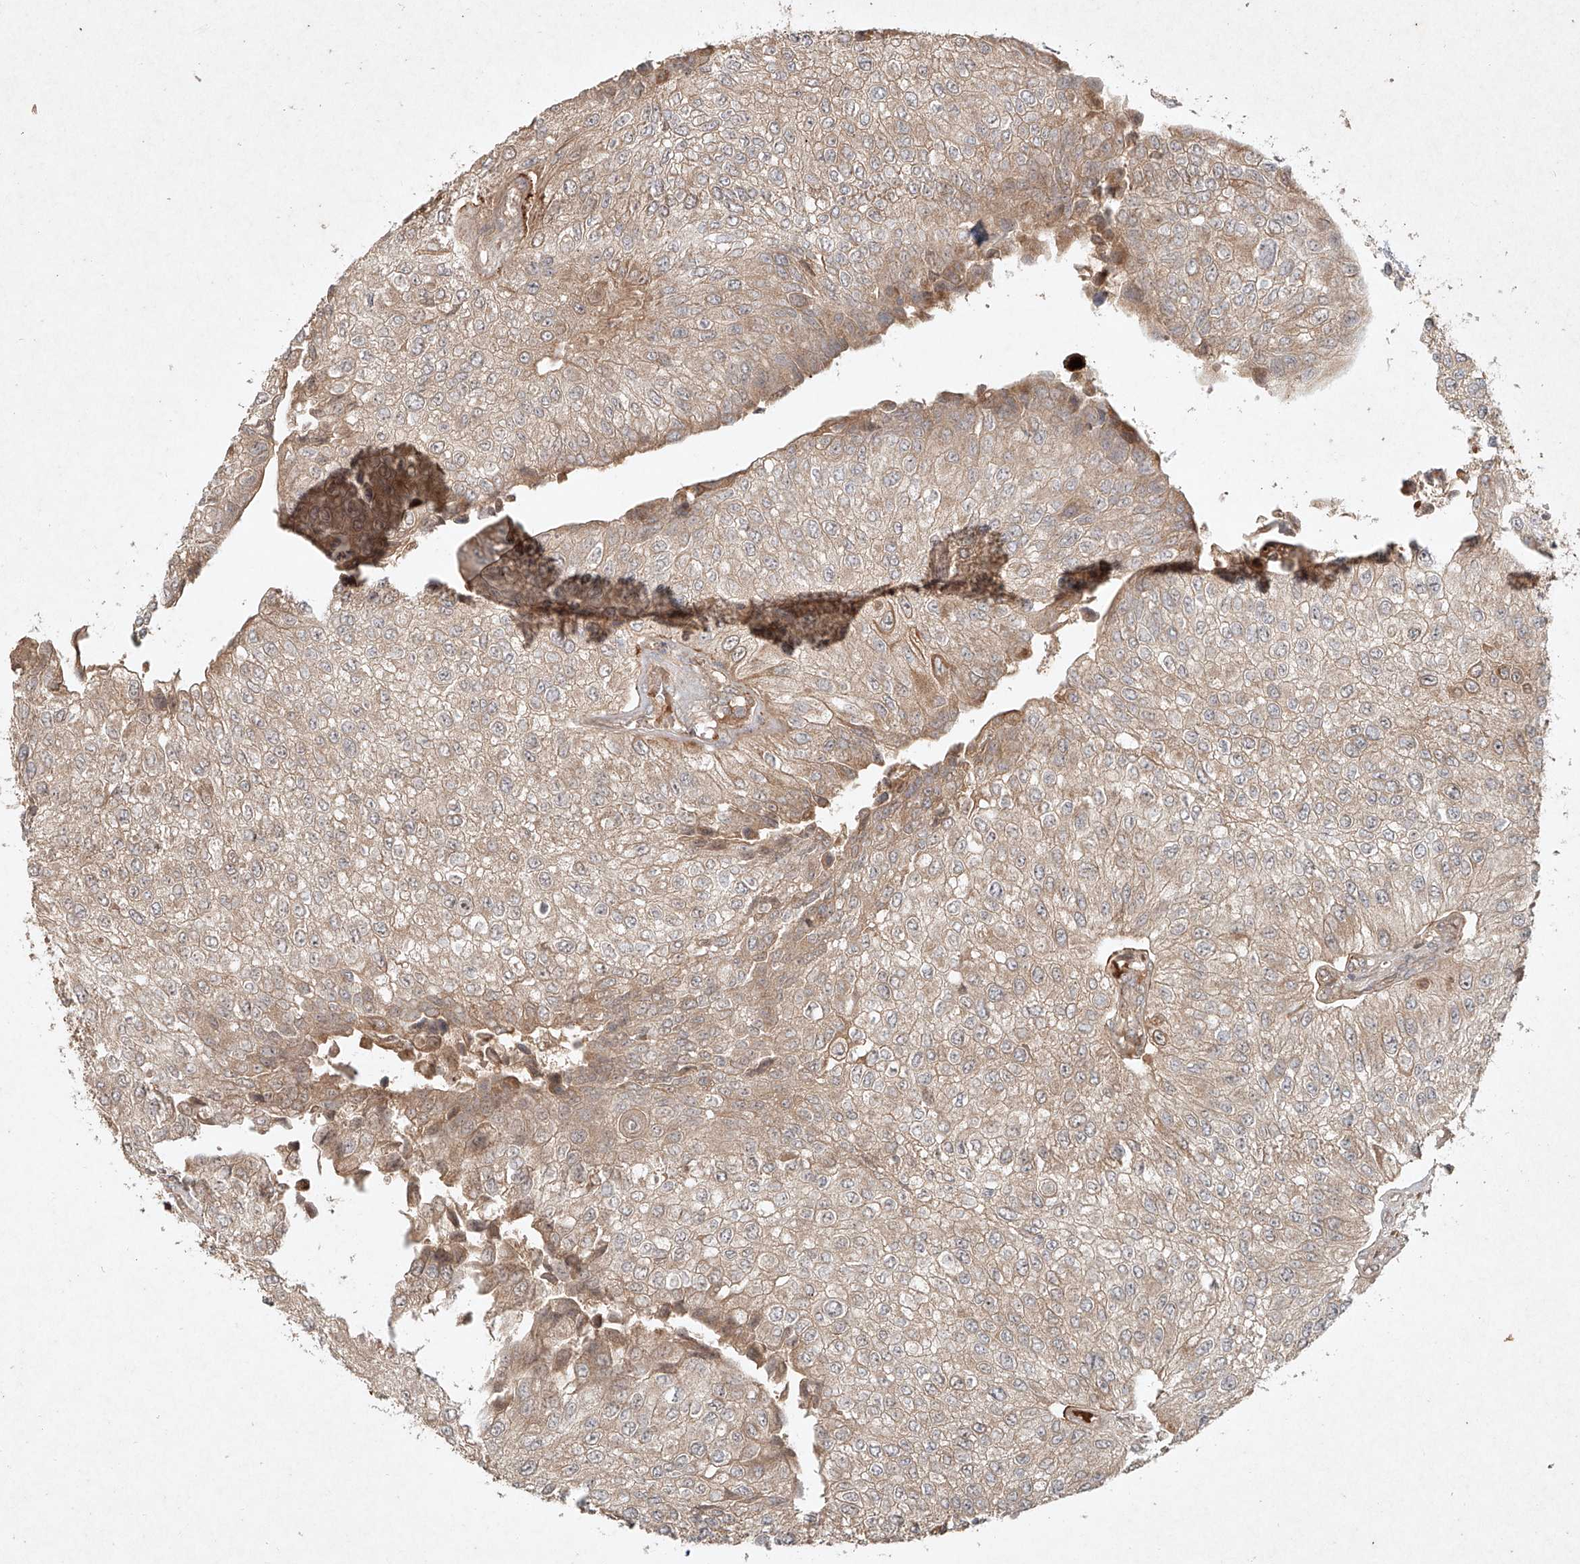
{"staining": {"intensity": "weak", "quantity": ">75%", "location": "cytoplasmic/membranous"}, "tissue": "urothelial cancer", "cell_type": "Tumor cells", "image_type": "cancer", "snomed": [{"axis": "morphology", "description": "Urothelial carcinoma, High grade"}, {"axis": "topography", "description": "Kidney"}, {"axis": "topography", "description": "Urinary bladder"}], "caption": "Protein staining of high-grade urothelial carcinoma tissue reveals weak cytoplasmic/membranous expression in approximately >75% of tumor cells.", "gene": "CYYR1", "patient": {"sex": "male", "age": 77}}